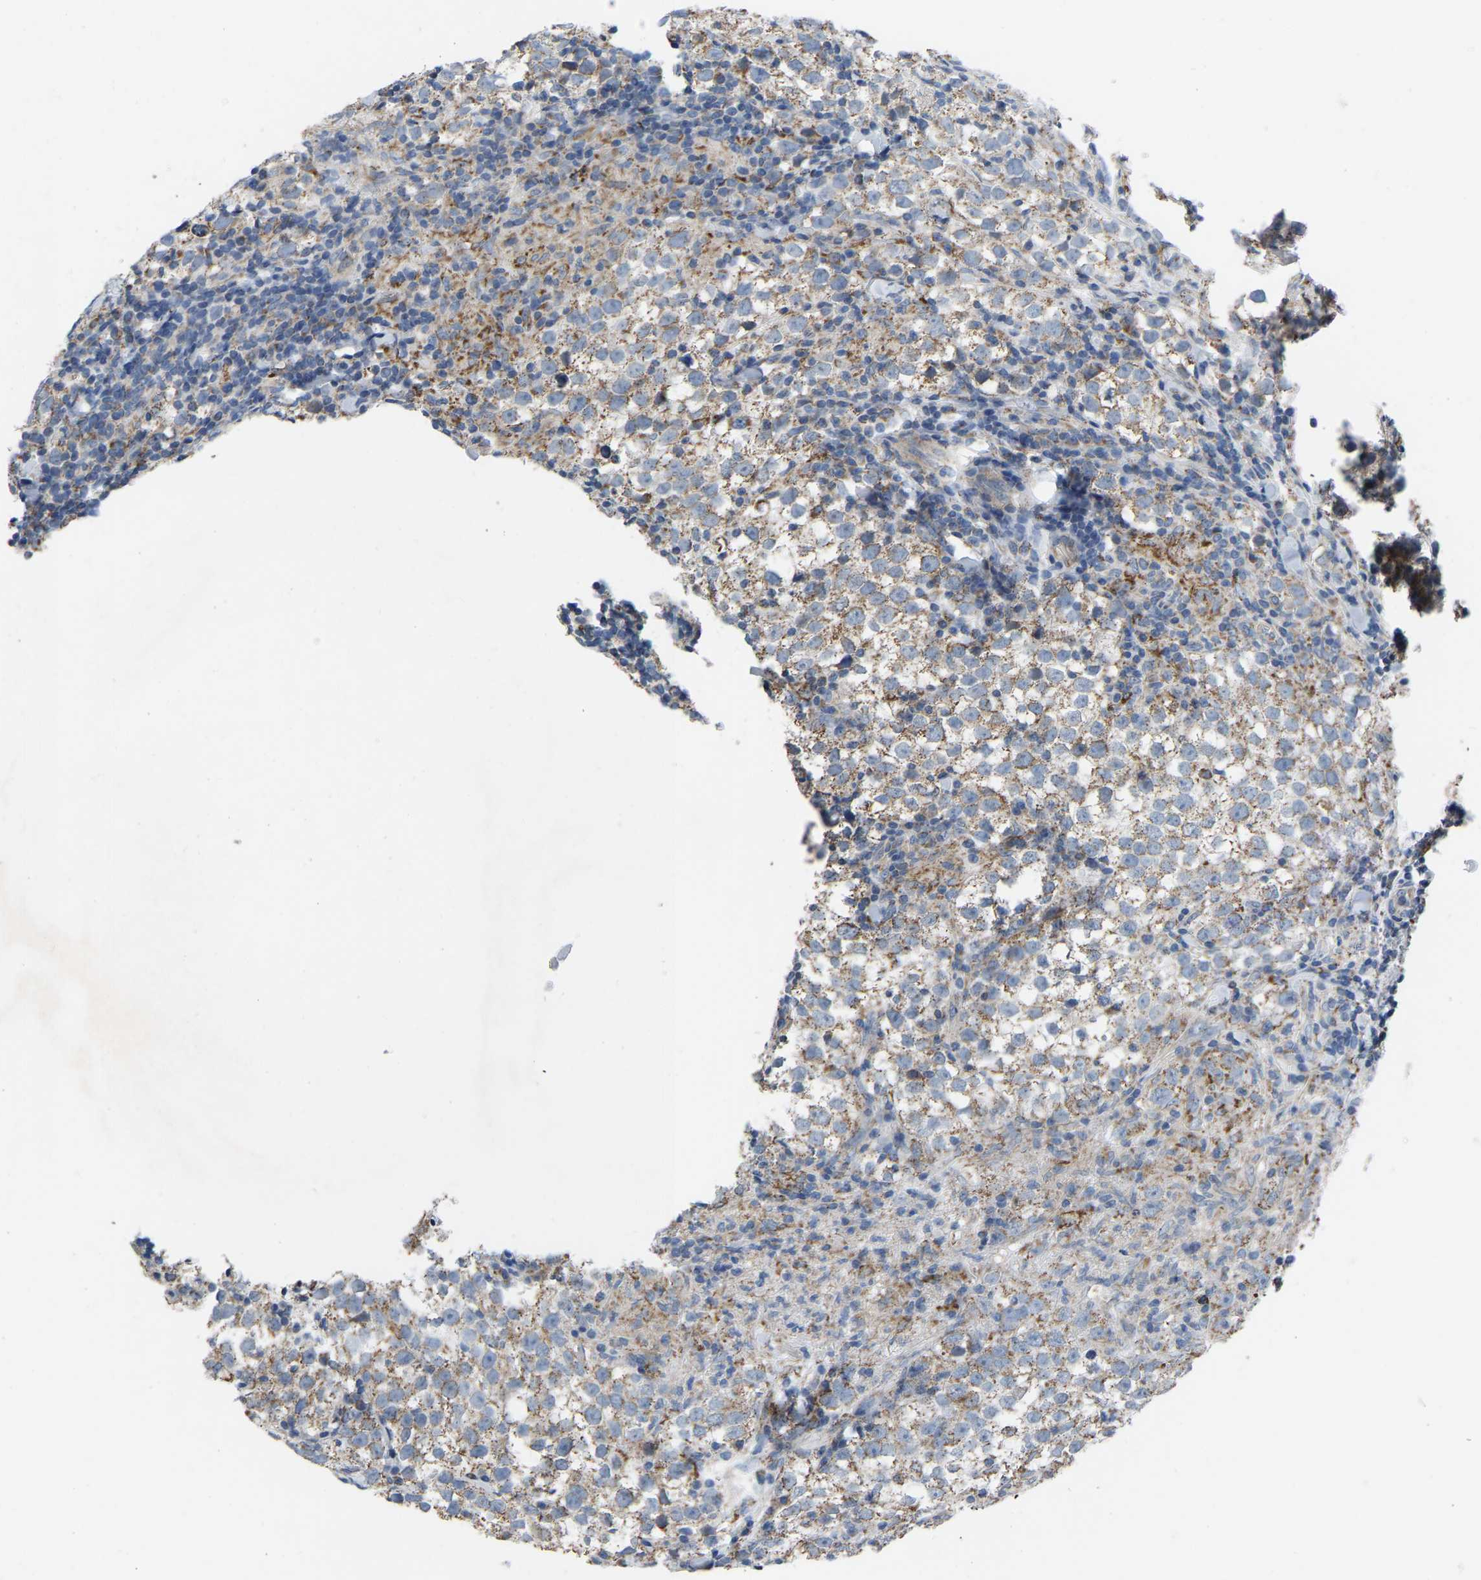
{"staining": {"intensity": "moderate", "quantity": ">75%", "location": "cytoplasmic/membranous"}, "tissue": "testis cancer", "cell_type": "Tumor cells", "image_type": "cancer", "snomed": [{"axis": "morphology", "description": "Seminoma, NOS"}, {"axis": "morphology", "description": "Carcinoma, Embryonal, NOS"}, {"axis": "topography", "description": "Testis"}], "caption": "Testis cancer stained for a protein (brown) exhibits moderate cytoplasmic/membranous positive staining in about >75% of tumor cells.", "gene": "BCL10", "patient": {"sex": "male", "age": 36}}